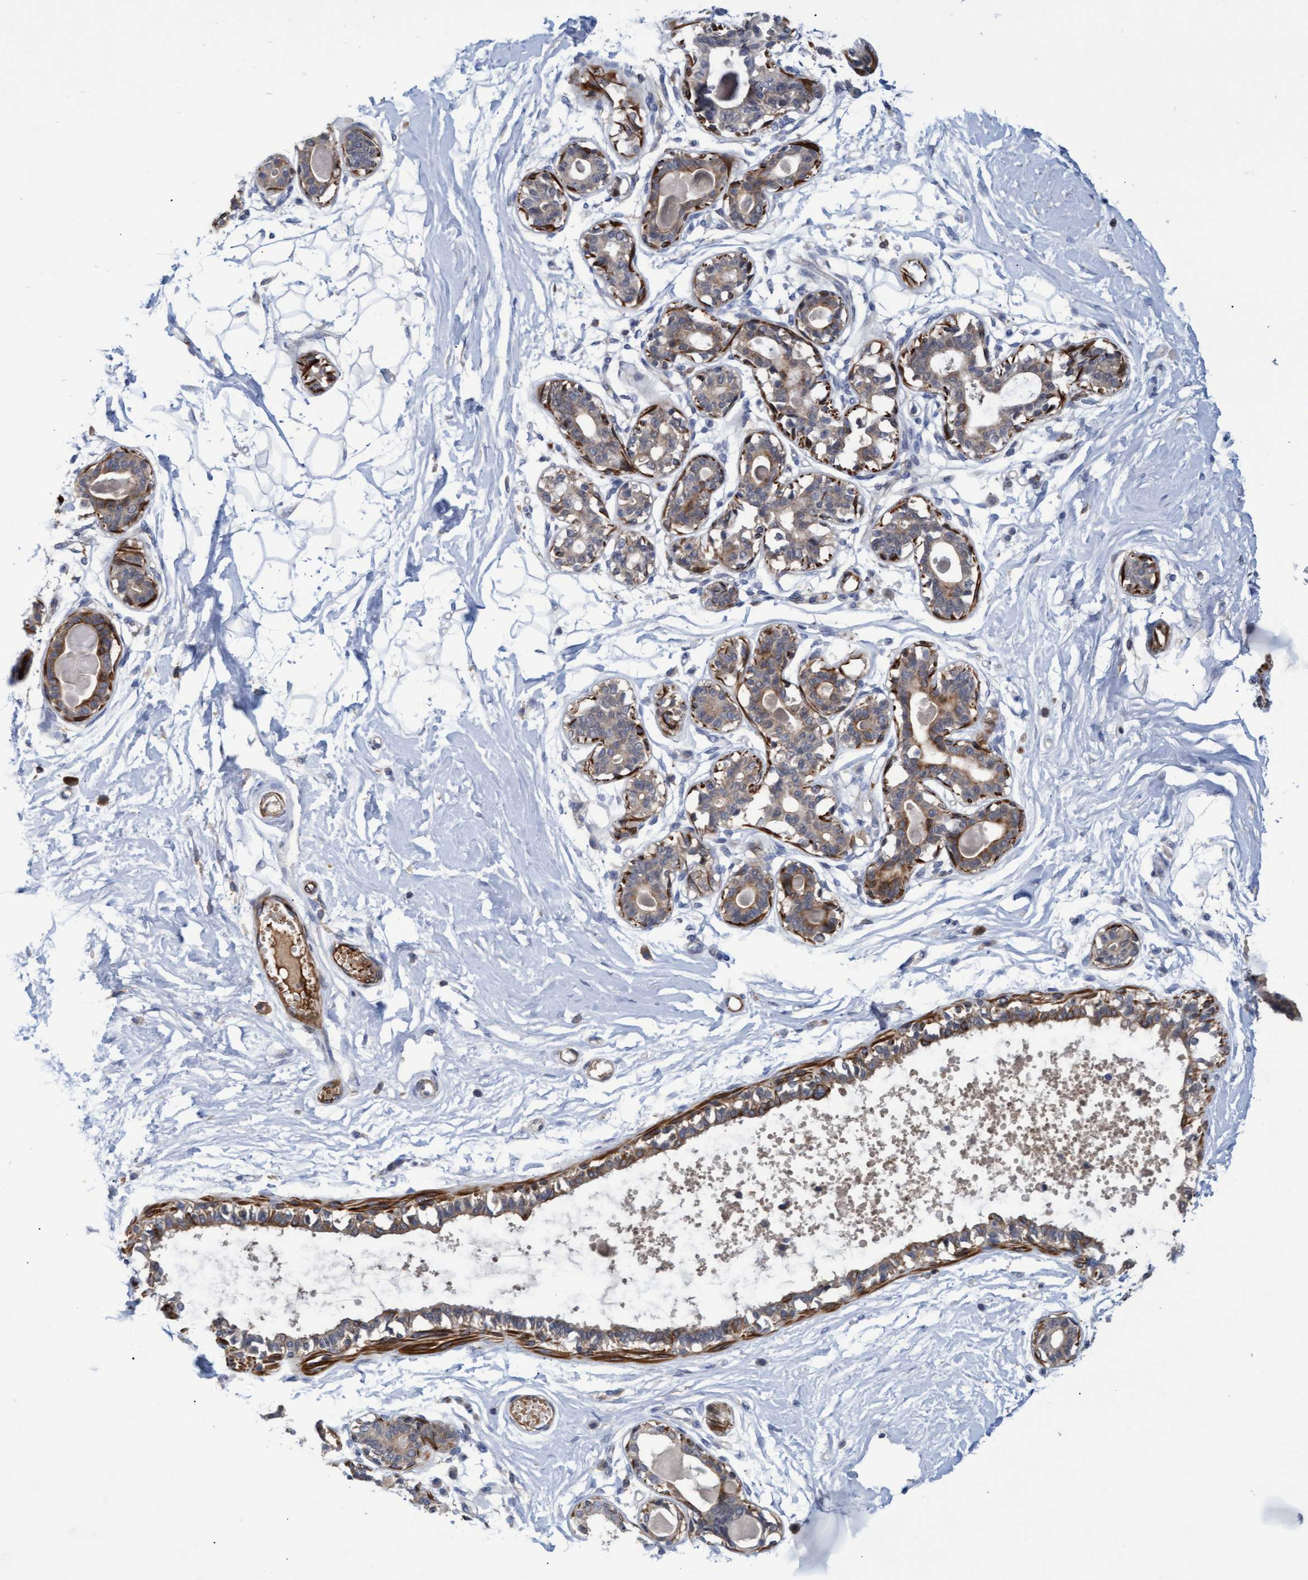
{"staining": {"intensity": "negative", "quantity": "none", "location": "none"}, "tissue": "breast", "cell_type": "Adipocytes", "image_type": "normal", "snomed": [{"axis": "morphology", "description": "Normal tissue, NOS"}, {"axis": "topography", "description": "Breast"}], "caption": "Immunohistochemistry (IHC) of unremarkable breast reveals no positivity in adipocytes. (DAB immunohistochemistry (IHC) with hematoxylin counter stain).", "gene": "NAA15", "patient": {"sex": "female", "age": 45}}